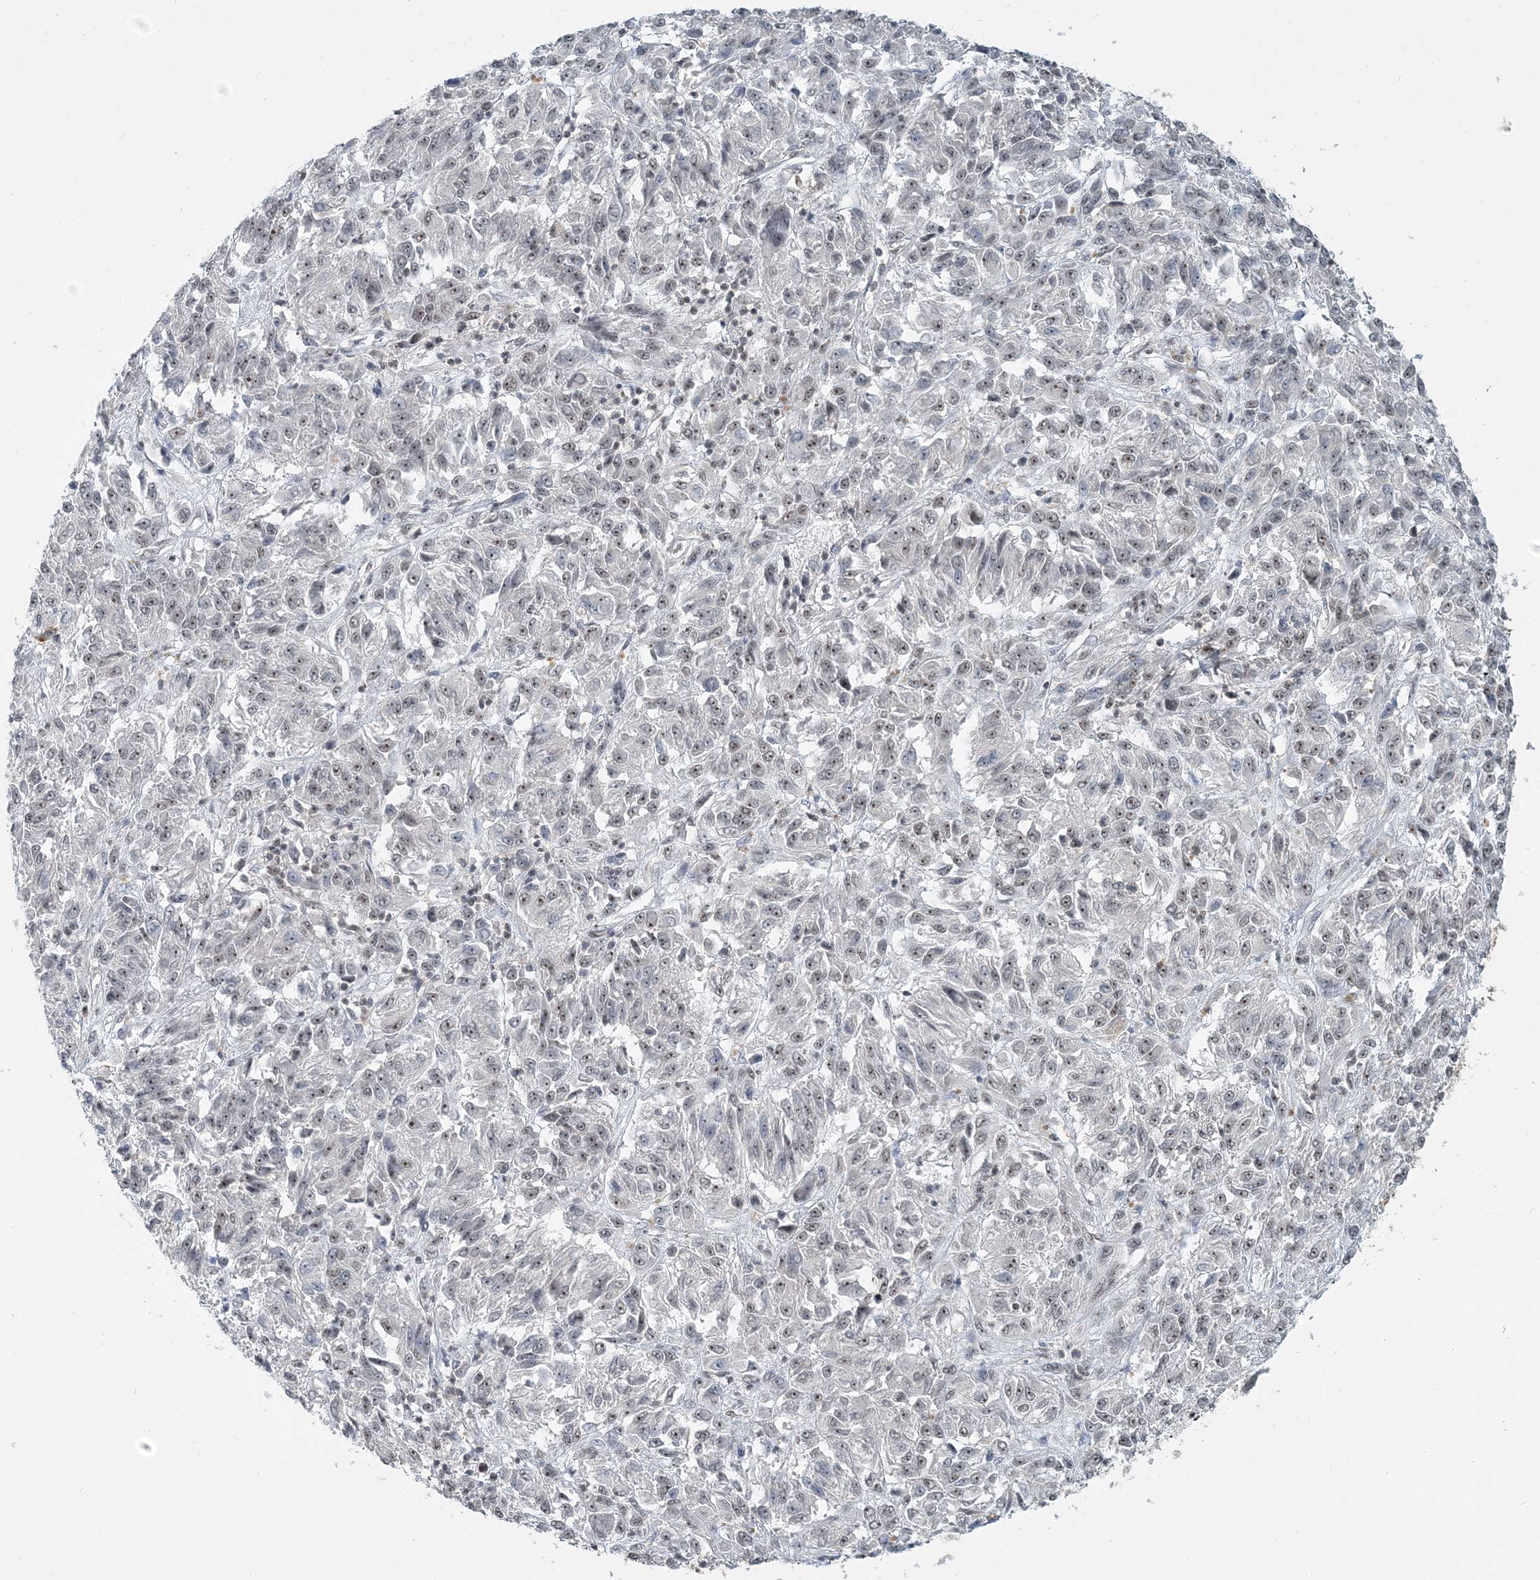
{"staining": {"intensity": "weak", "quantity": "25%-75%", "location": "nuclear"}, "tissue": "melanoma", "cell_type": "Tumor cells", "image_type": "cancer", "snomed": [{"axis": "morphology", "description": "Malignant melanoma, Metastatic site"}, {"axis": "topography", "description": "Lung"}], "caption": "The image reveals immunohistochemical staining of malignant melanoma (metastatic site). There is weak nuclear expression is identified in approximately 25%-75% of tumor cells. Ihc stains the protein in brown and the nuclei are stained blue.", "gene": "PLRG1", "patient": {"sex": "male", "age": 64}}